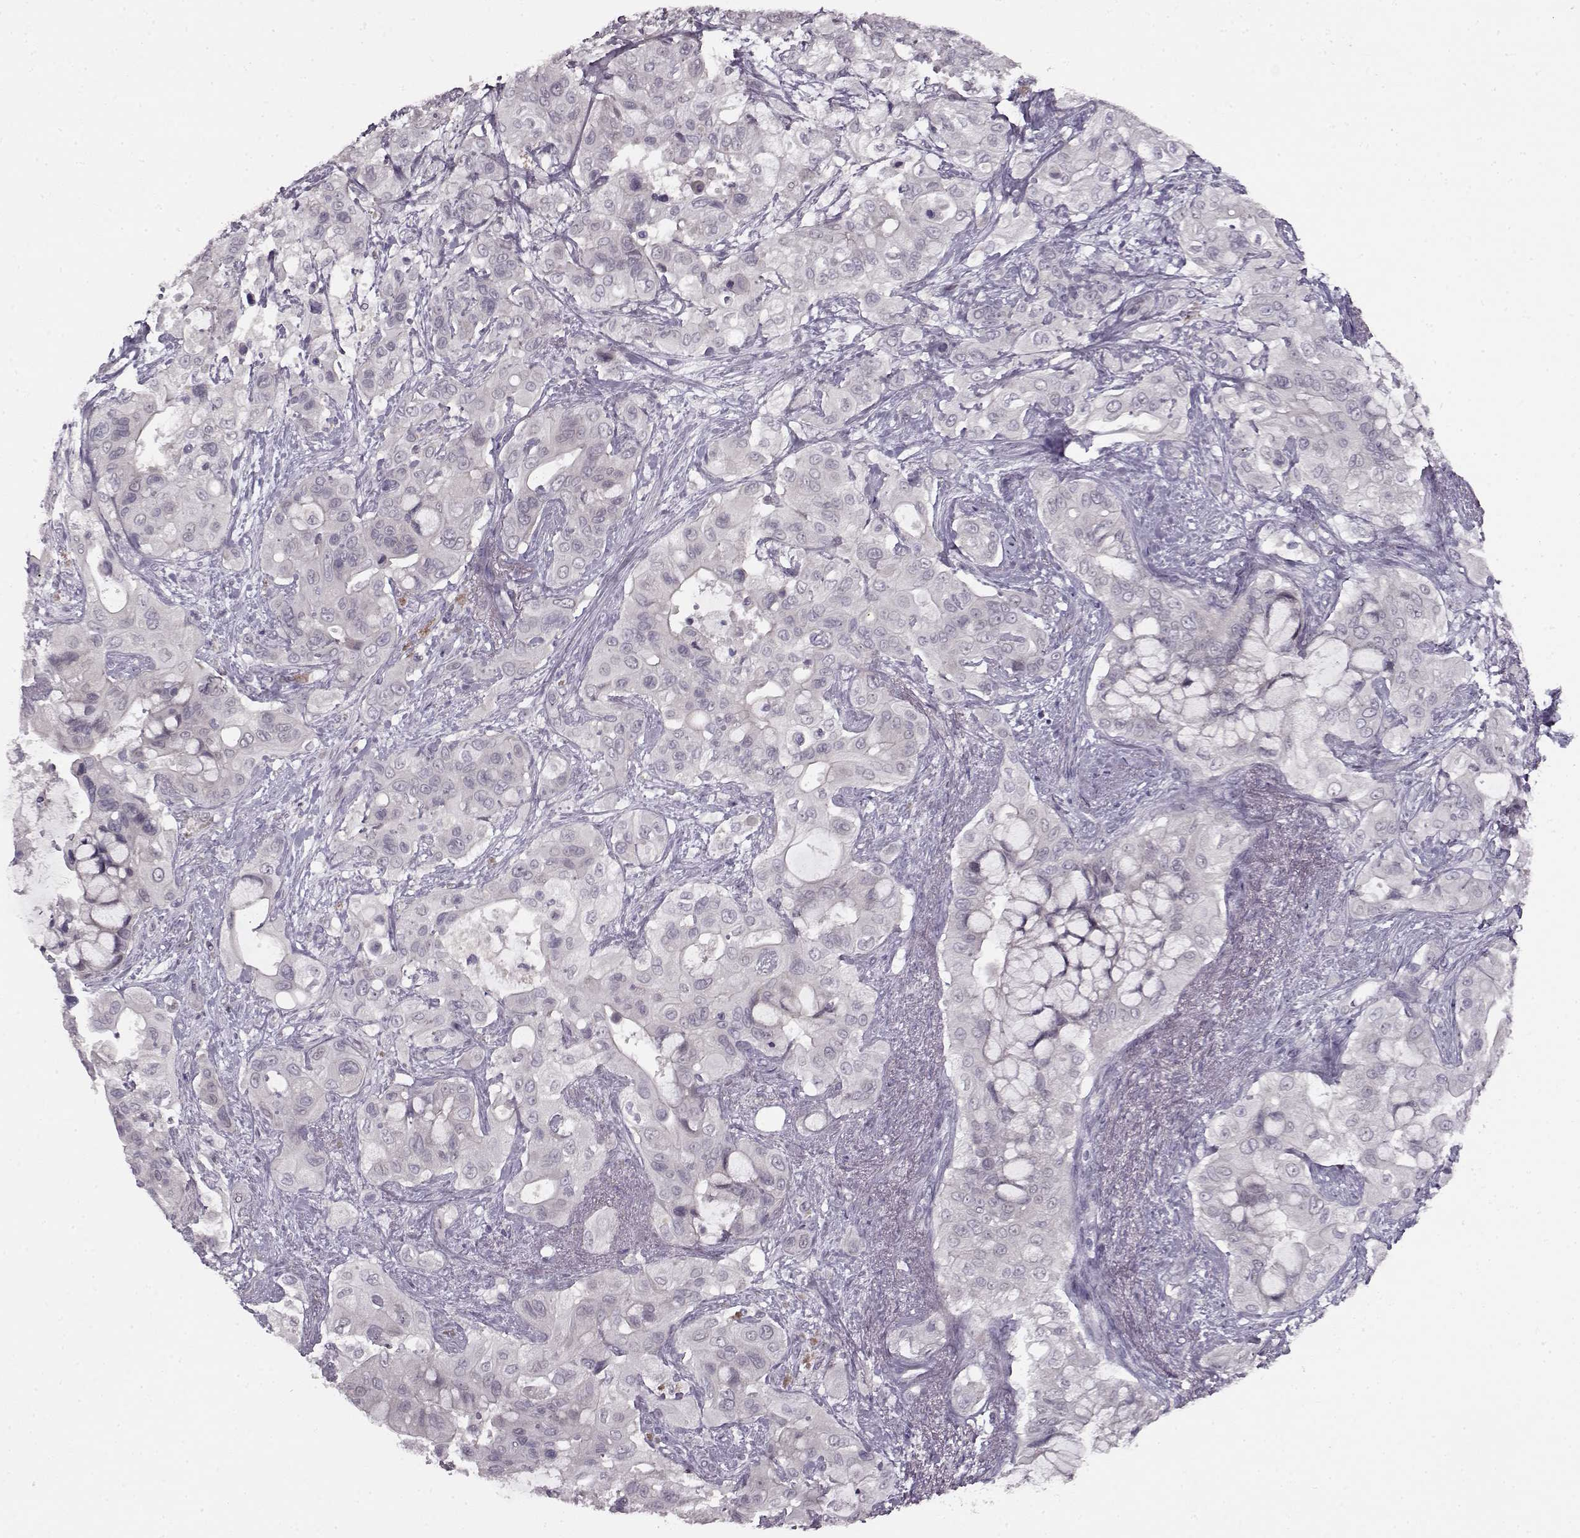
{"staining": {"intensity": "negative", "quantity": "none", "location": "none"}, "tissue": "pancreatic cancer", "cell_type": "Tumor cells", "image_type": "cancer", "snomed": [{"axis": "morphology", "description": "Adenocarcinoma, NOS"}, {"axis": "topography", "description": "Pancreas"}], "caption": "An immunohistochemistry histopathology image of pancreatic adenocarcinoma is shown. There is no staining in tumor cells of pancreatic adenocarcinoma.", "gene": "RP1L1", "patient": {"sex": "male", "age": 71}}